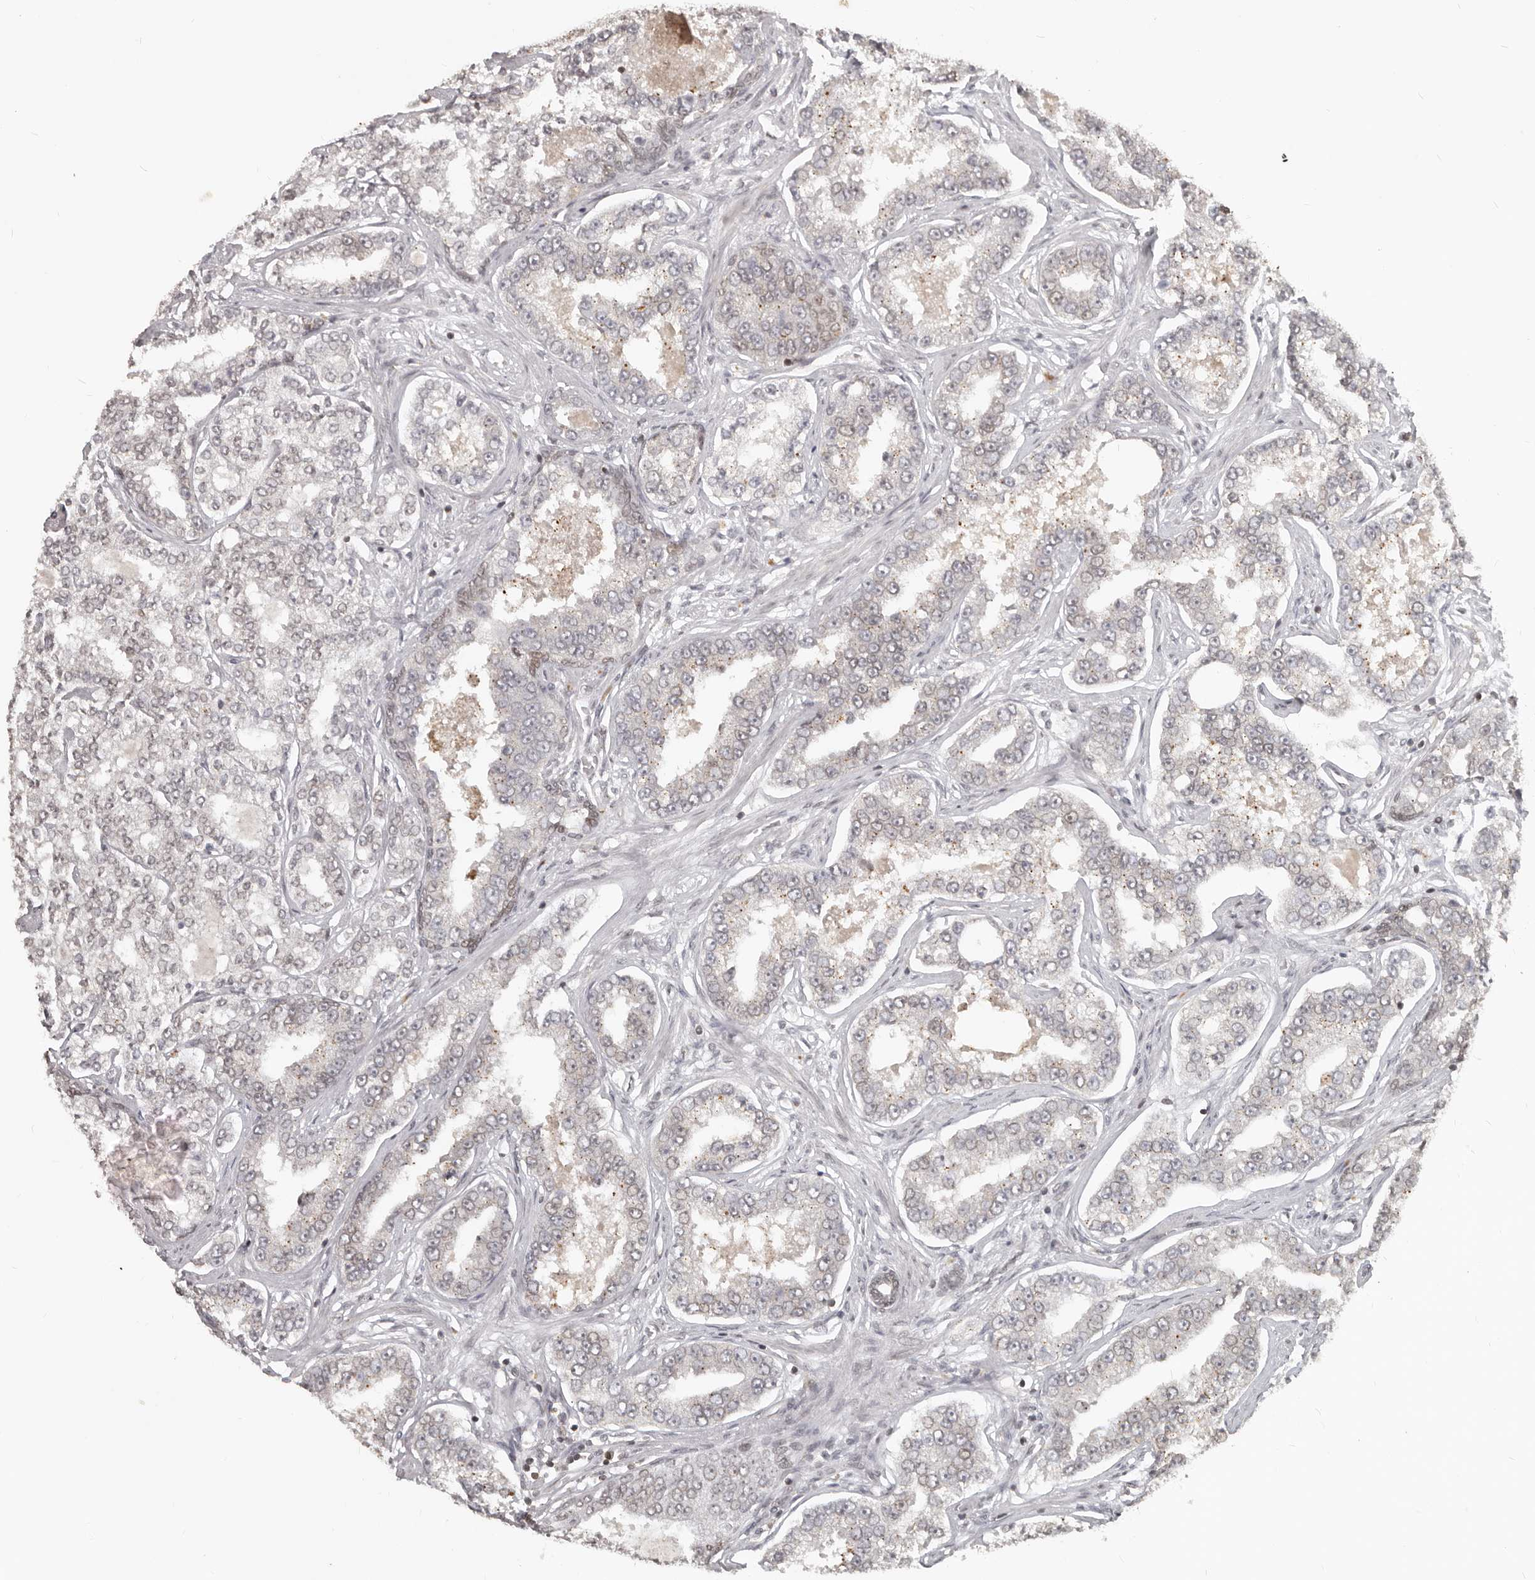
{"staining": {"intensity": "weak", "quantity": "25%-75%", "location": "cytoplasmic/membranous,nuclear"}, "tissue": "prostate cancer", "cell_type": "Tumor cells", "image_type": "cancer", "snomed": [{"axis": "morphology", "description": "Normal tissue, NOS"}, {"axis": "morphology", "description": "Adenocarcinoma, High grade"}, {"axis": "topography", "description": "Prostate"}], "caption": "Tumor cells exhibit low levels of weak cytoplasmic/membranous and nuclear staining in approximately 25%-75% of cells in prostate high-grade adenocarcinoma. The protein is shown in brown color, while the nuclei are stained blue.", "gene": "NUP153", "patient": {"sex": "male", "age": 83}}